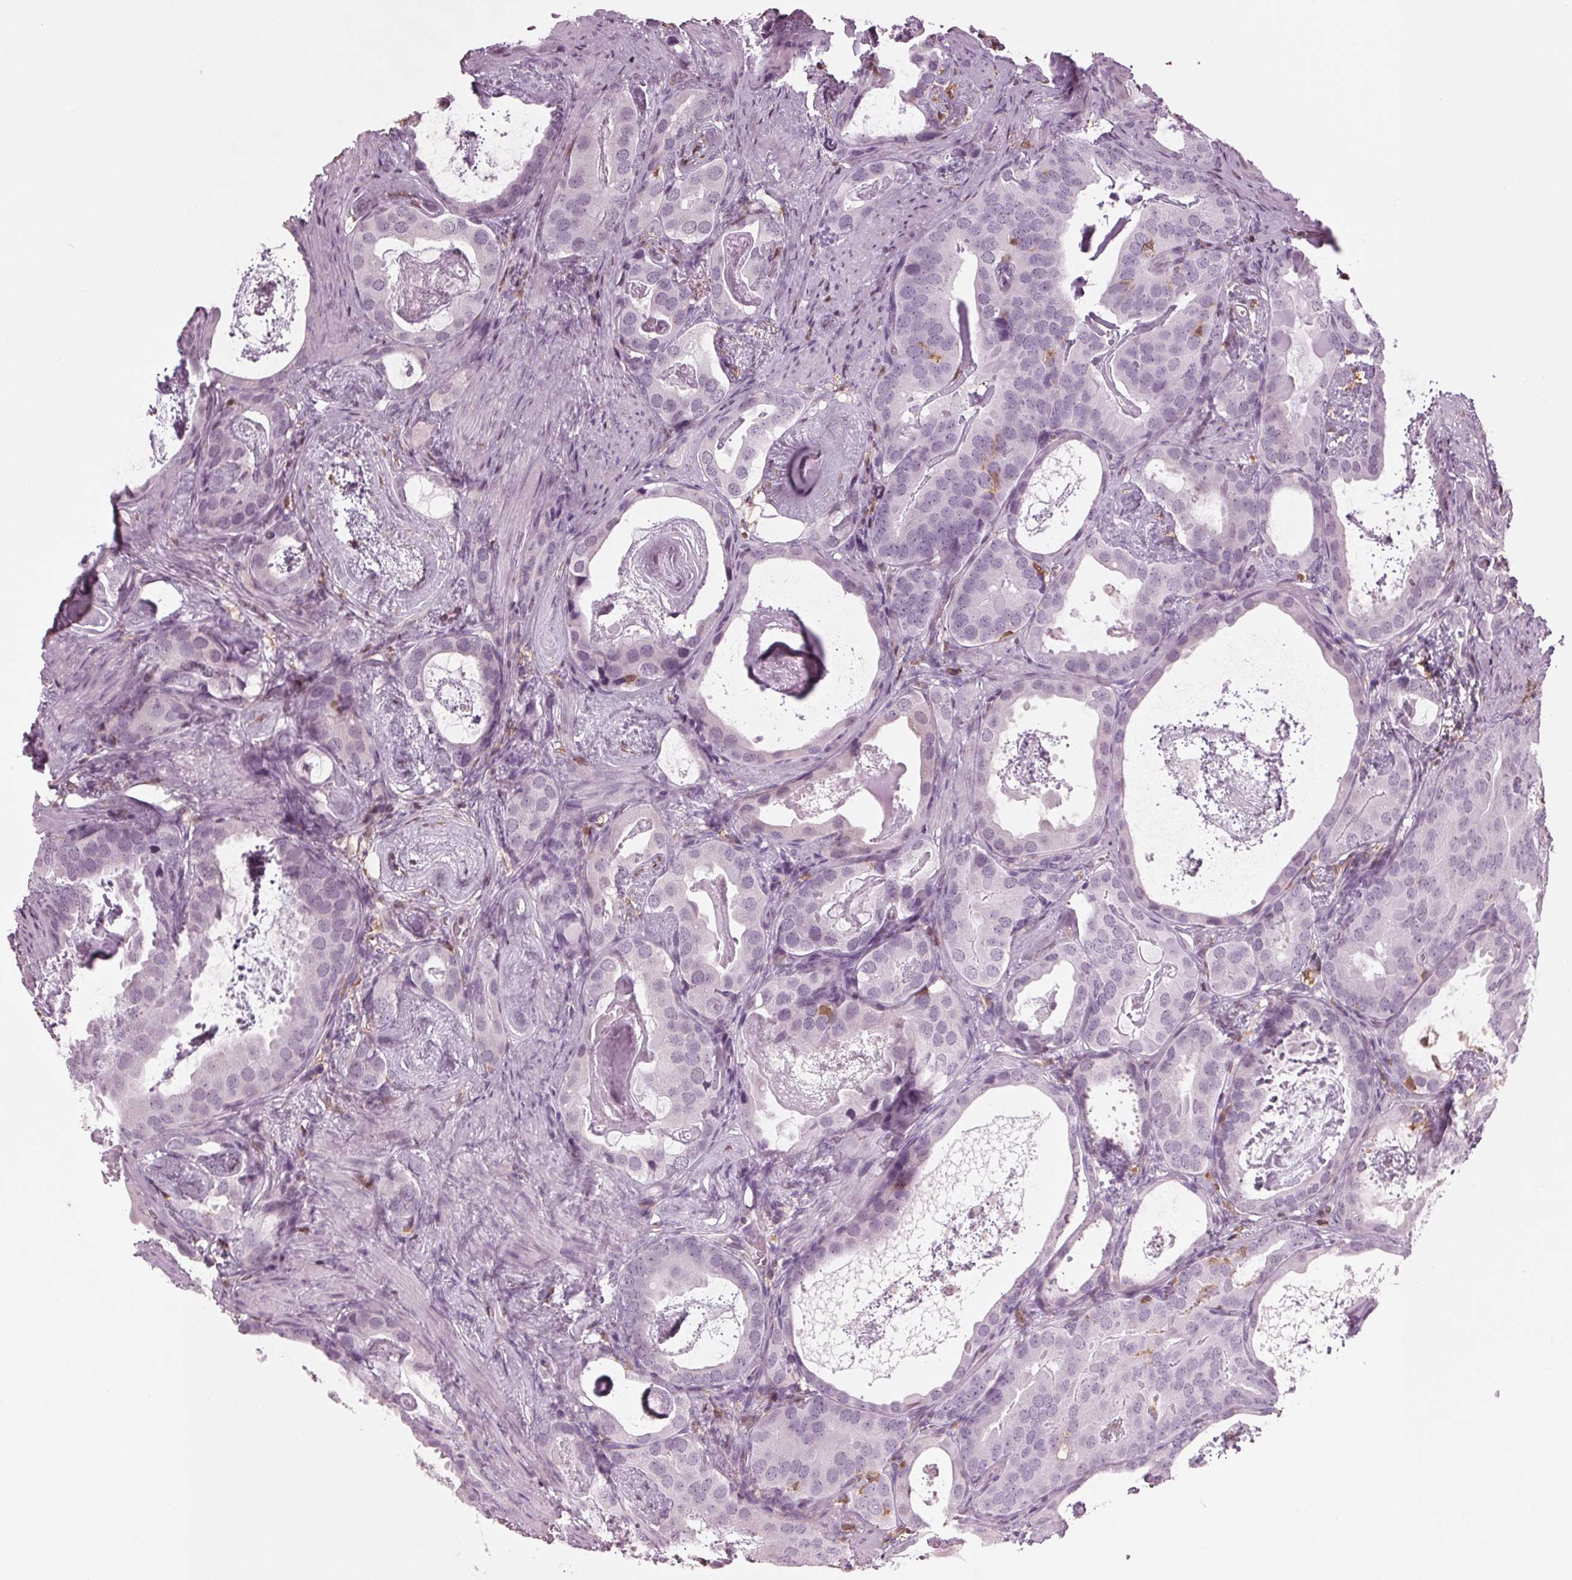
{"staining": {"intensity": "negative", "quantity": "none", "location": "none"}, "tissue": "prostate cancer", "cell_type": "Tumor cells", "image_type": "cancer", "snomed": [{"axis": "morphology", "description": "Adenocarcinoma, Low grade"}, {"axis": "topography", "description": "Prostate and seminal vesicle, NOS"}], "caption": "Prostate adenocarcinoma (low-grade) was stained to show a protein in brown. There is no significant staining in tumor cells.", "gene": "BTLA", "patient": {"sex": "male", "age": 71}}